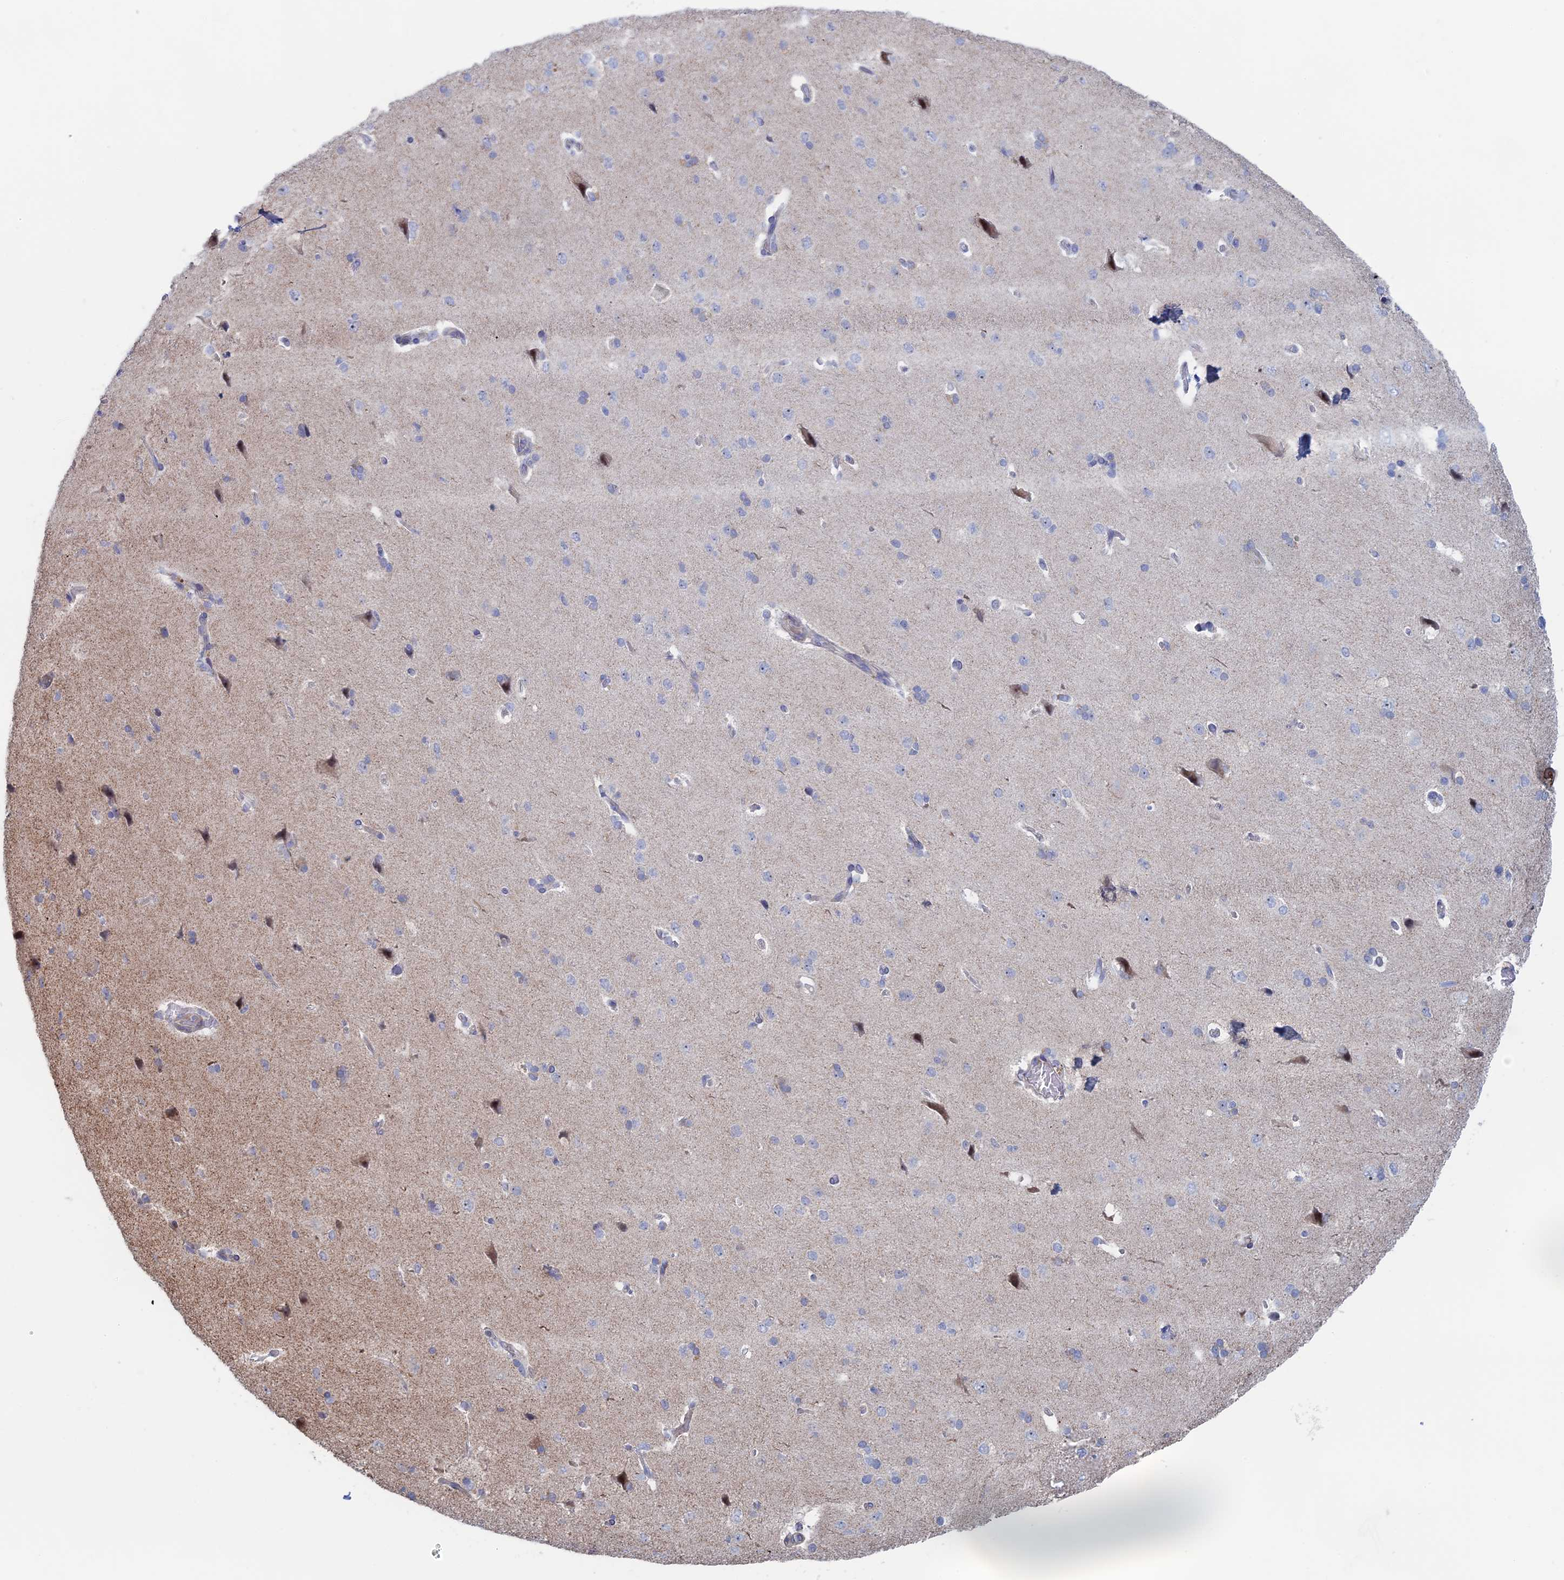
{"staining": {"intensity": "moderate", "quantity": "25%-75%", "location": "cytoplasmic/membranous"}, "tissue": "cerebral cortex", "cell_type": "Endothelial cells", "image_type": "normal", "snomed": [{"axis": "morphology", "description": "Normal tissue, NOS"}, {"axis": "topography", "description": "Cerebral cortex"}], "caption": "A medium amount of moderate cytoplasmic/membranous staining is seen in about 25%-75% of endothelial cells in unremarkable cerebral cortex.", "gene": "IL7", "patient": {"sex": "male", "age": 62}}